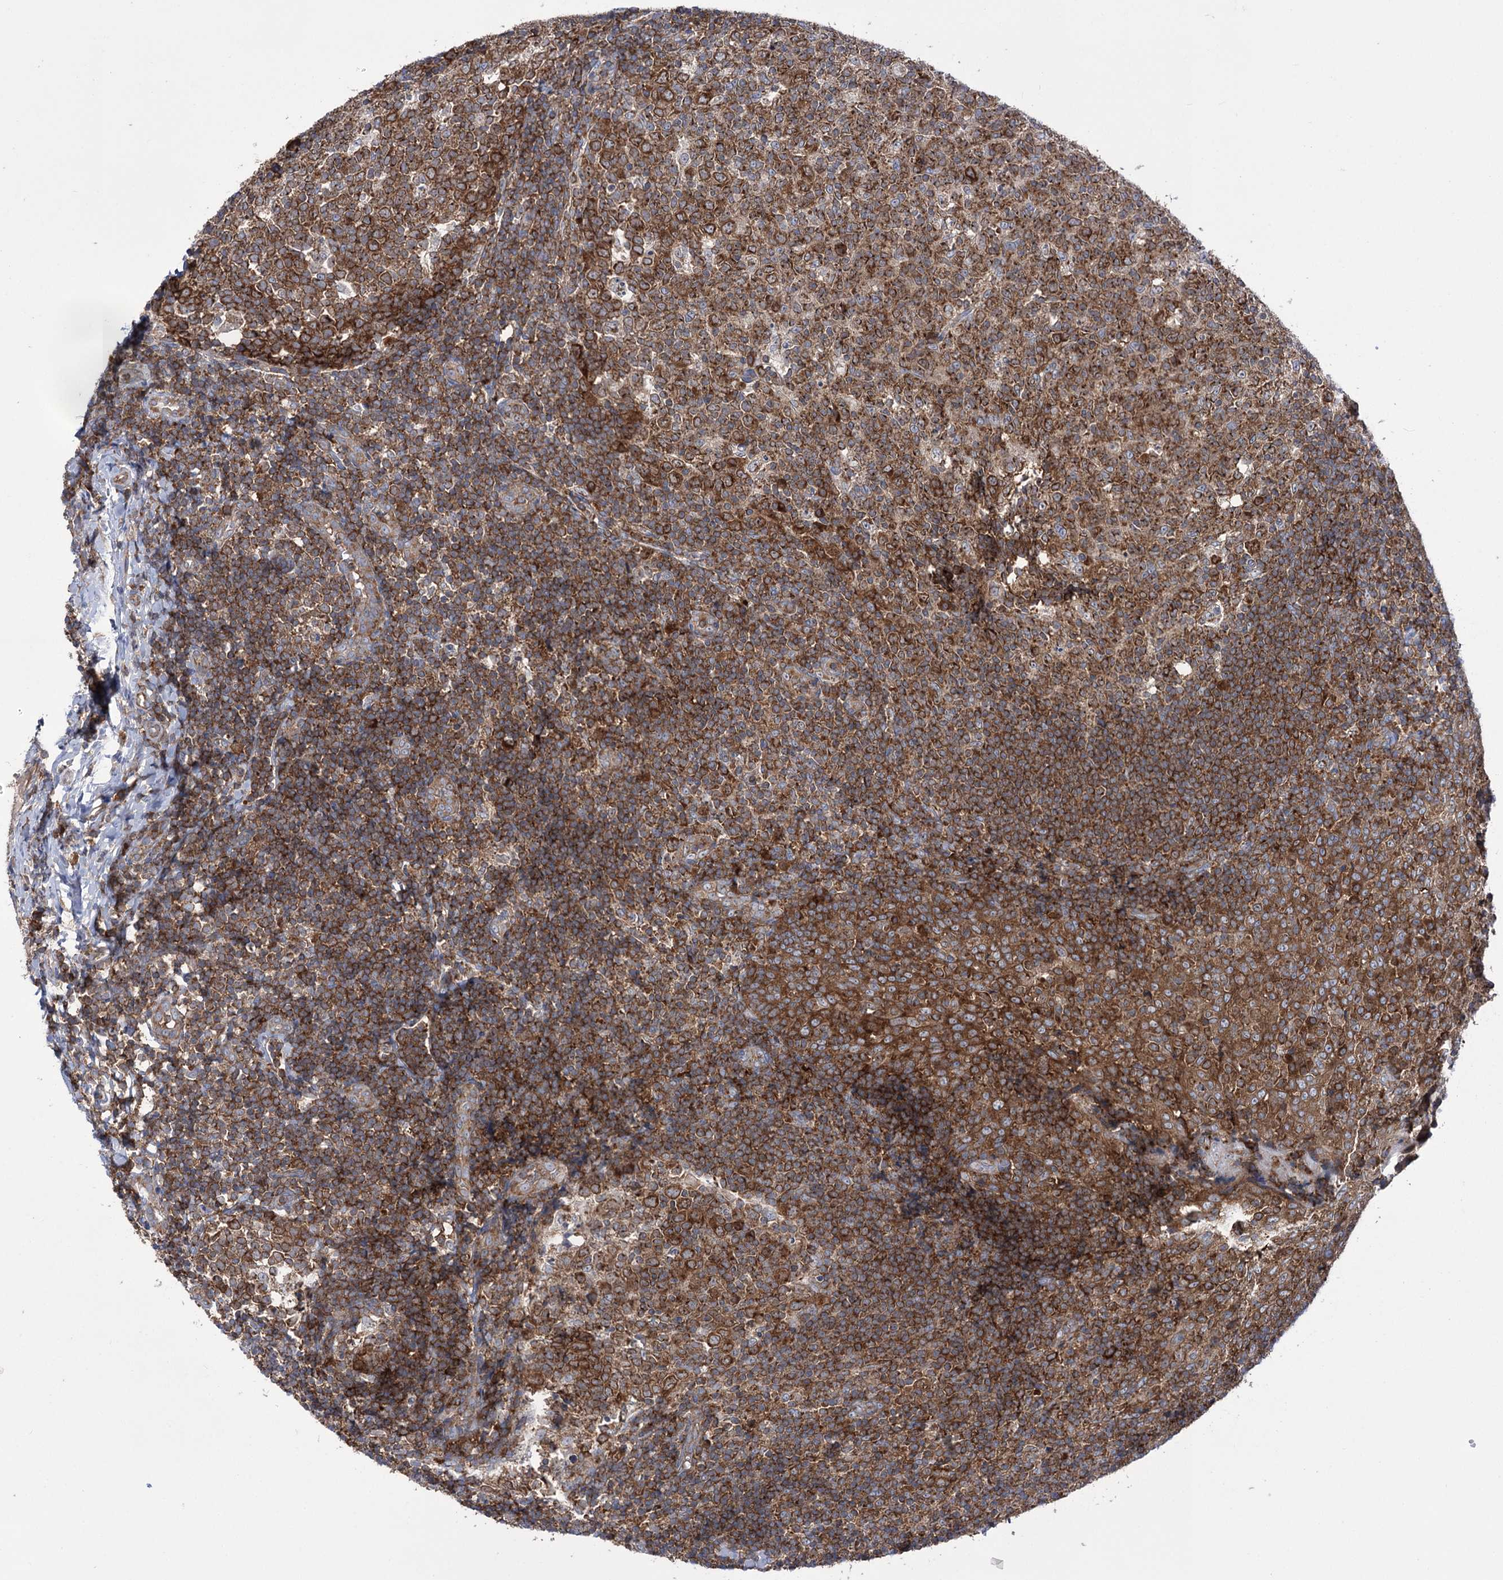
{"staining": {"intensity": "strong", "quantity": ">75%", "location": "cytoplasmic/membranous"}, "tissue": "tonsil", "cell_type": "Germinal center cells", "image_type": "normal", "snomed": [{"axis": "morphology", "description": "Normal tissue, NOS"}, {"axis": "topography", "description": "Tonsil"}], "caption": "IHC staining of unremarkable tonsil, which demonstrates high levels of strong cytoplasmic/membranous staining in about >75% of germinal center cells indicating strong cytoplasmic/membranous protein expression. The staining was performed using DAB (3,3'-diaminobenzidine) (brown) for protein detection and nuclei were counterstained in hematoxylin (blue).", "gene": "ZNF622", "patient": {"sex": "female", "age": 19}}